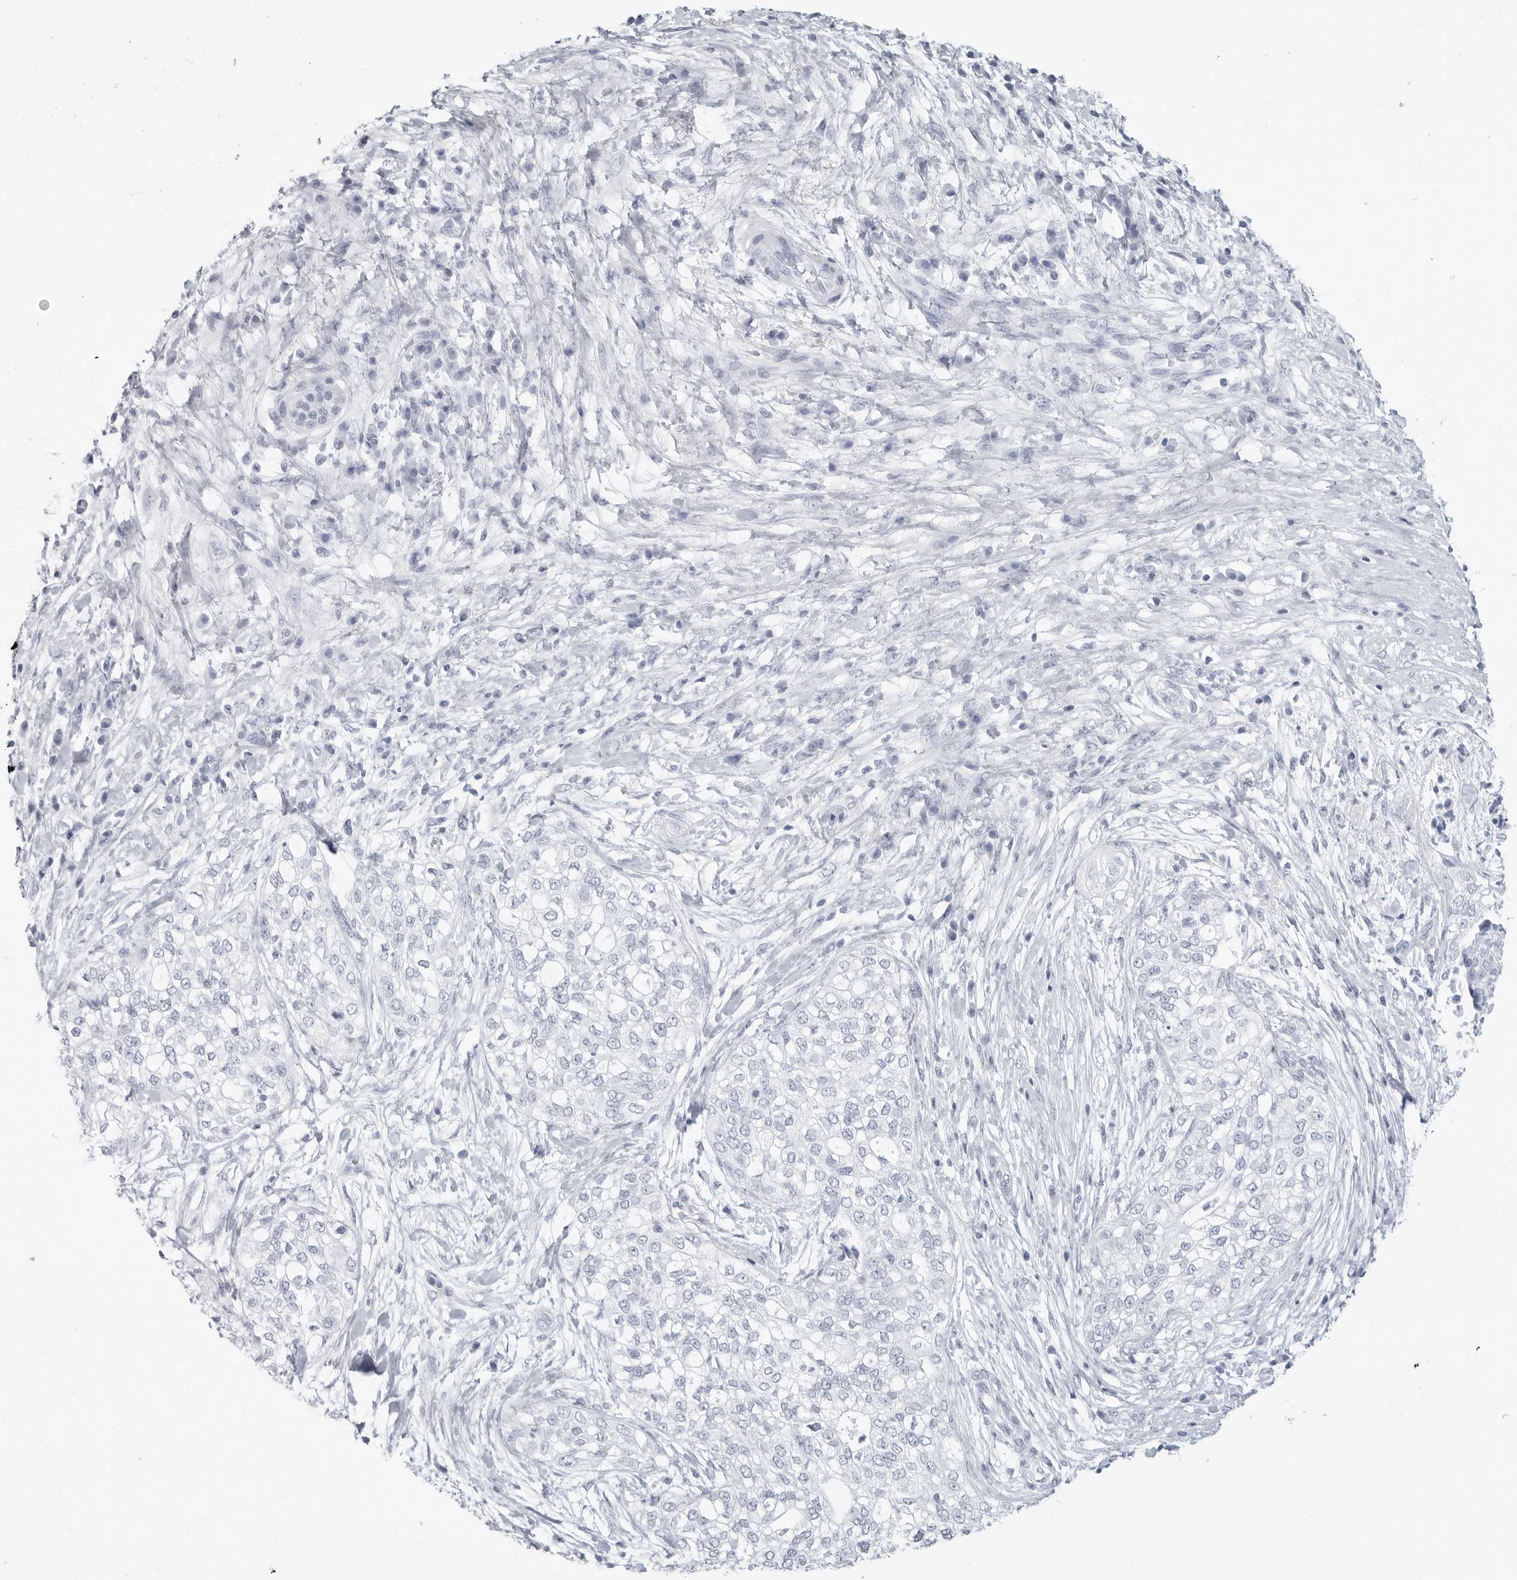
{"staining": {"intensity": "negative", "quantity": "none", "location": "none"}, "tissue": "pancreatic cancer", "cell_type": "Tumor cells", "image_type": "cancer", "snomed": [{"axis": "morphology", "description": "Adenocarcinoma, NOS"}, {"axis": "topography", "description": "Pancreas"}], "caption": "Pancreatic cancer stained for a protein using immunohistochemistry (IHC) displays no positivity tumor cells.", "gene": "CSH1", "patient": {"sex": "male", "age": 72}}